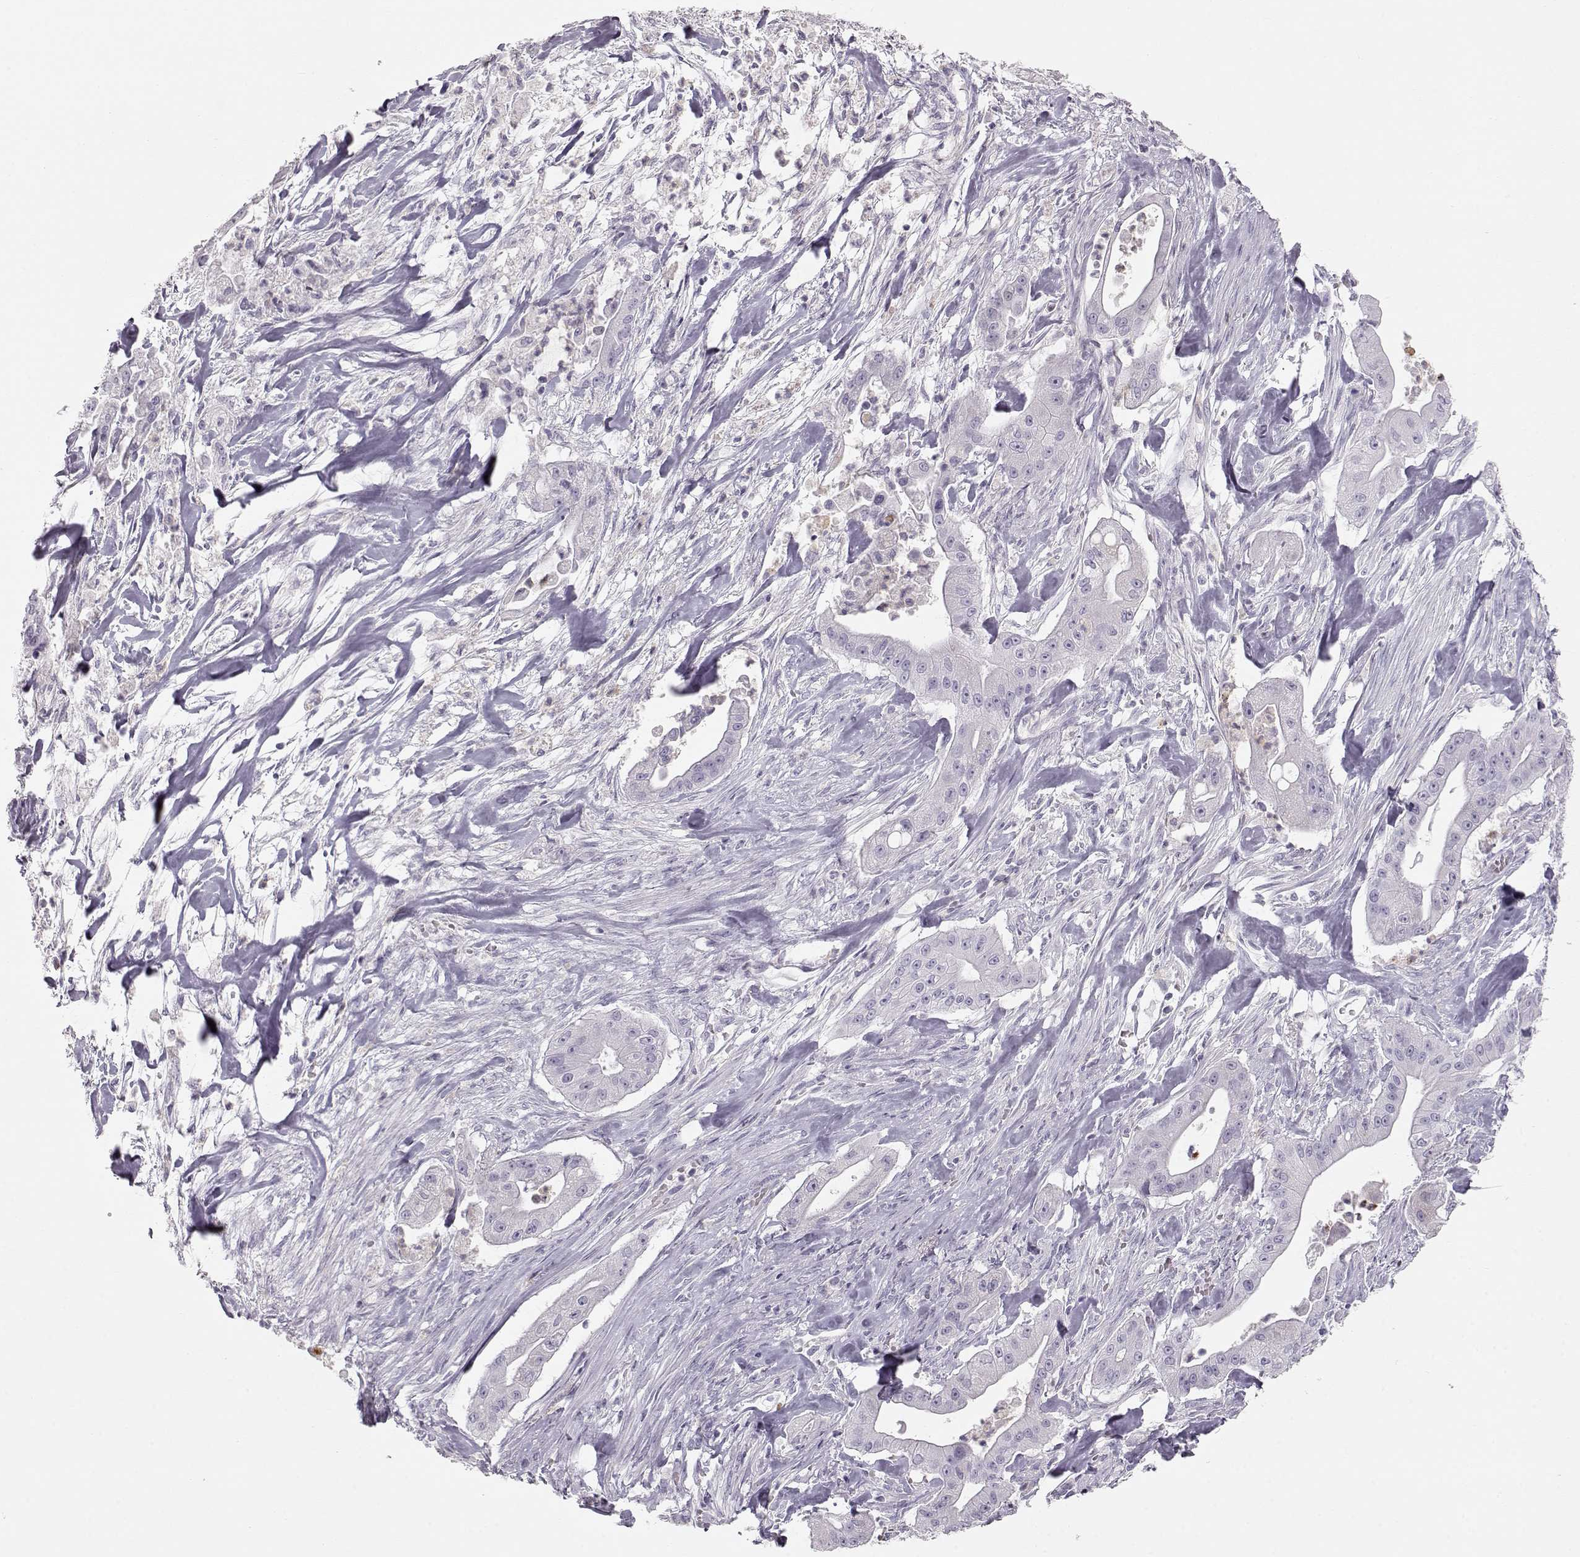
{"staining": {"intensity": "negative", "quantity": "none", "location": "none"}, "tissue": "pancreatic cancer", "cell_type": "Tumor cells", "image_type": "cancer", "snomed": [{"axis": "morphology", "description": "Normal tissue, NOS"}, {"axis": "morphology", "description": "Inflammation, NOS"}, {"axis": "morphology", "description": "Adenocarcinoma, NOS"}, {"axis": "topography", "description": "Pancreas"}], "caption": "A histopathology image of pancreatic cancer (adenocarcinoma) stained for a protein demonstrates no brown staining in tumor cells.", "gene": "MIP", "patient": {"sex": "male", "age": 57}}